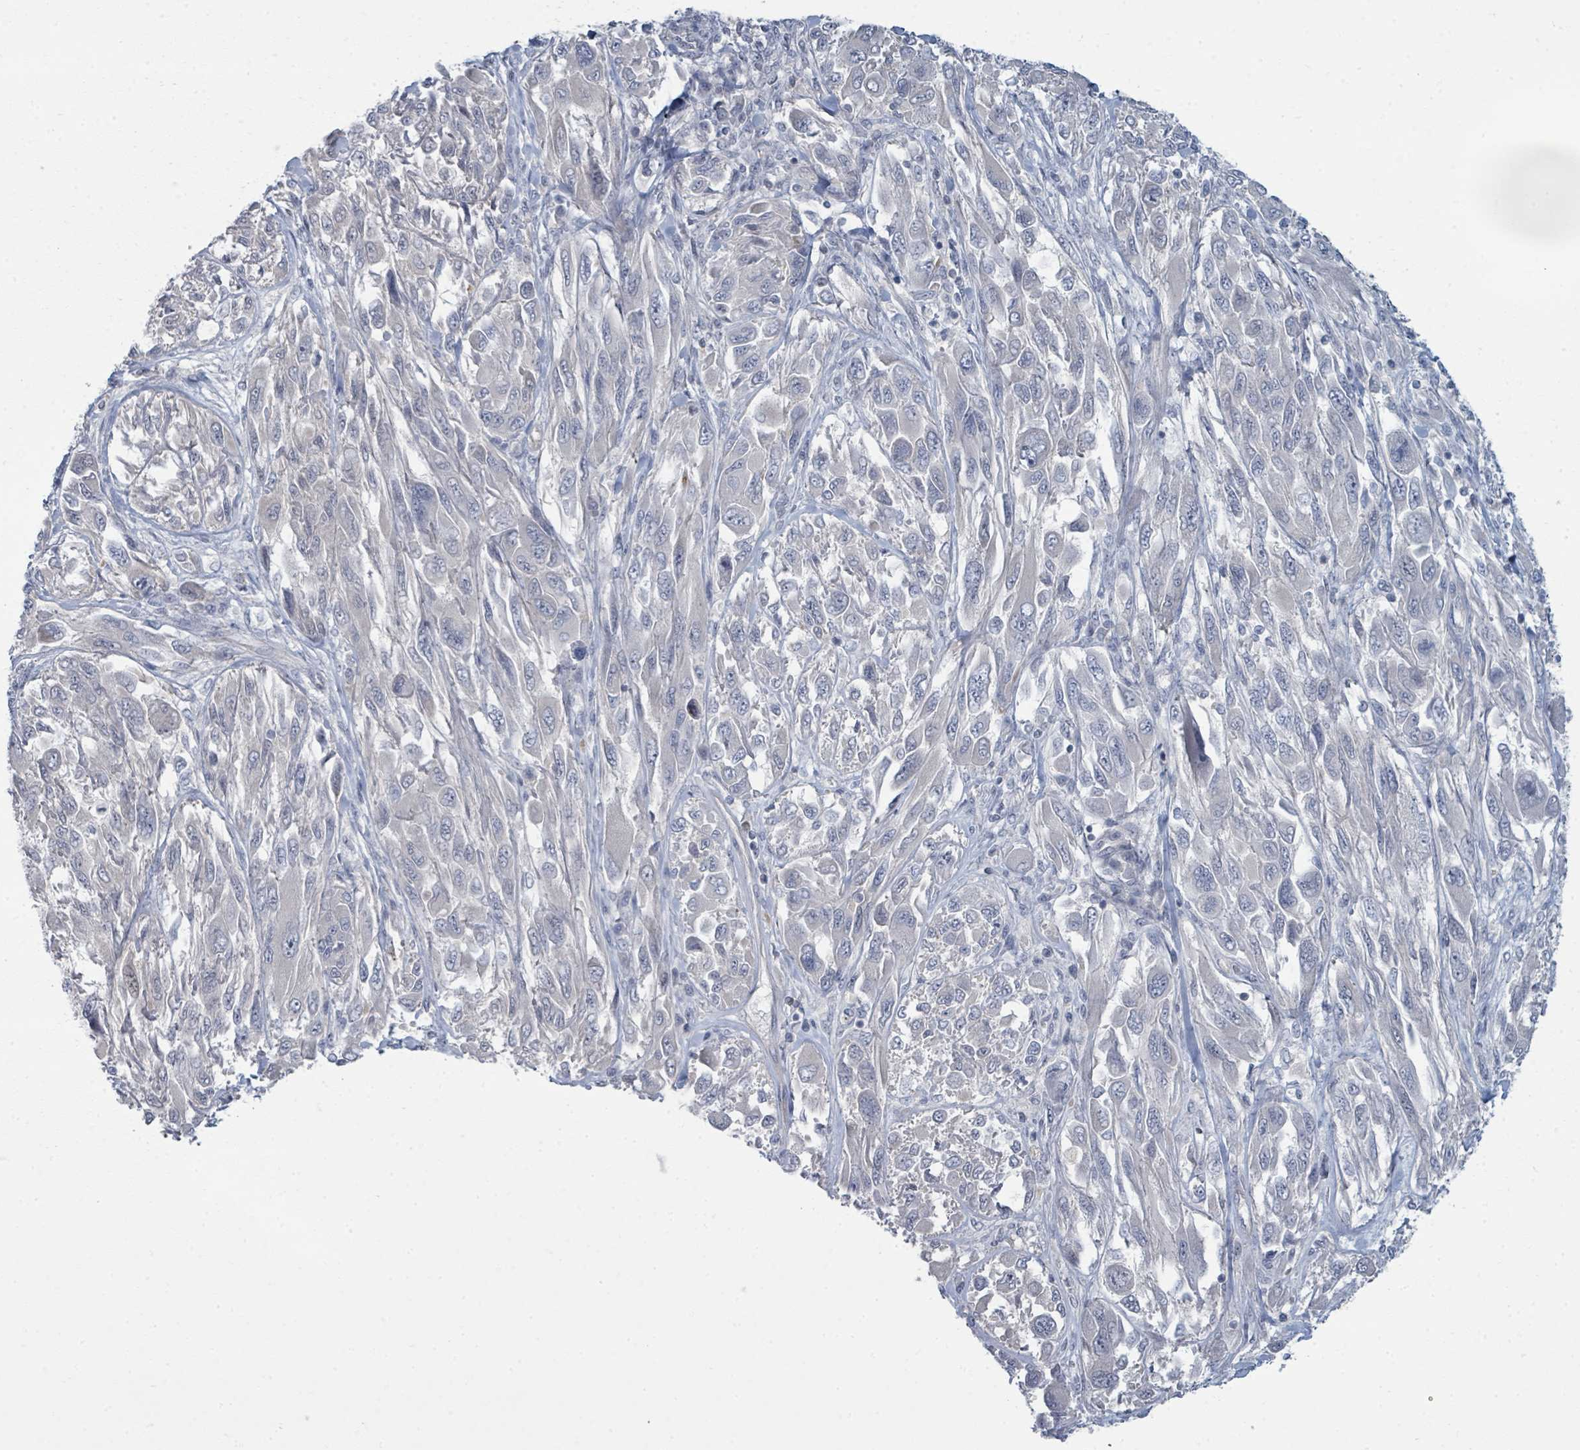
{"staining": {"intensity": "negative", "quantity": "none", "location": "none"}, "tissue": "melanoma", "cell_type": "Tumor cells", "image_type": "cancer", "snomed": [{"axis": "morphology", "description": "Malignant melanoma, NOS"}, {"axis": "topography", "description": "Skin"}], "caption": "DAB (3,3'-diaminobenzidine) immunohistochemical staining of melanoma displays no significant positivity in tumor cells.", "gene": "SLC25A45", "patient": {"sex": "female", "age": 91}}